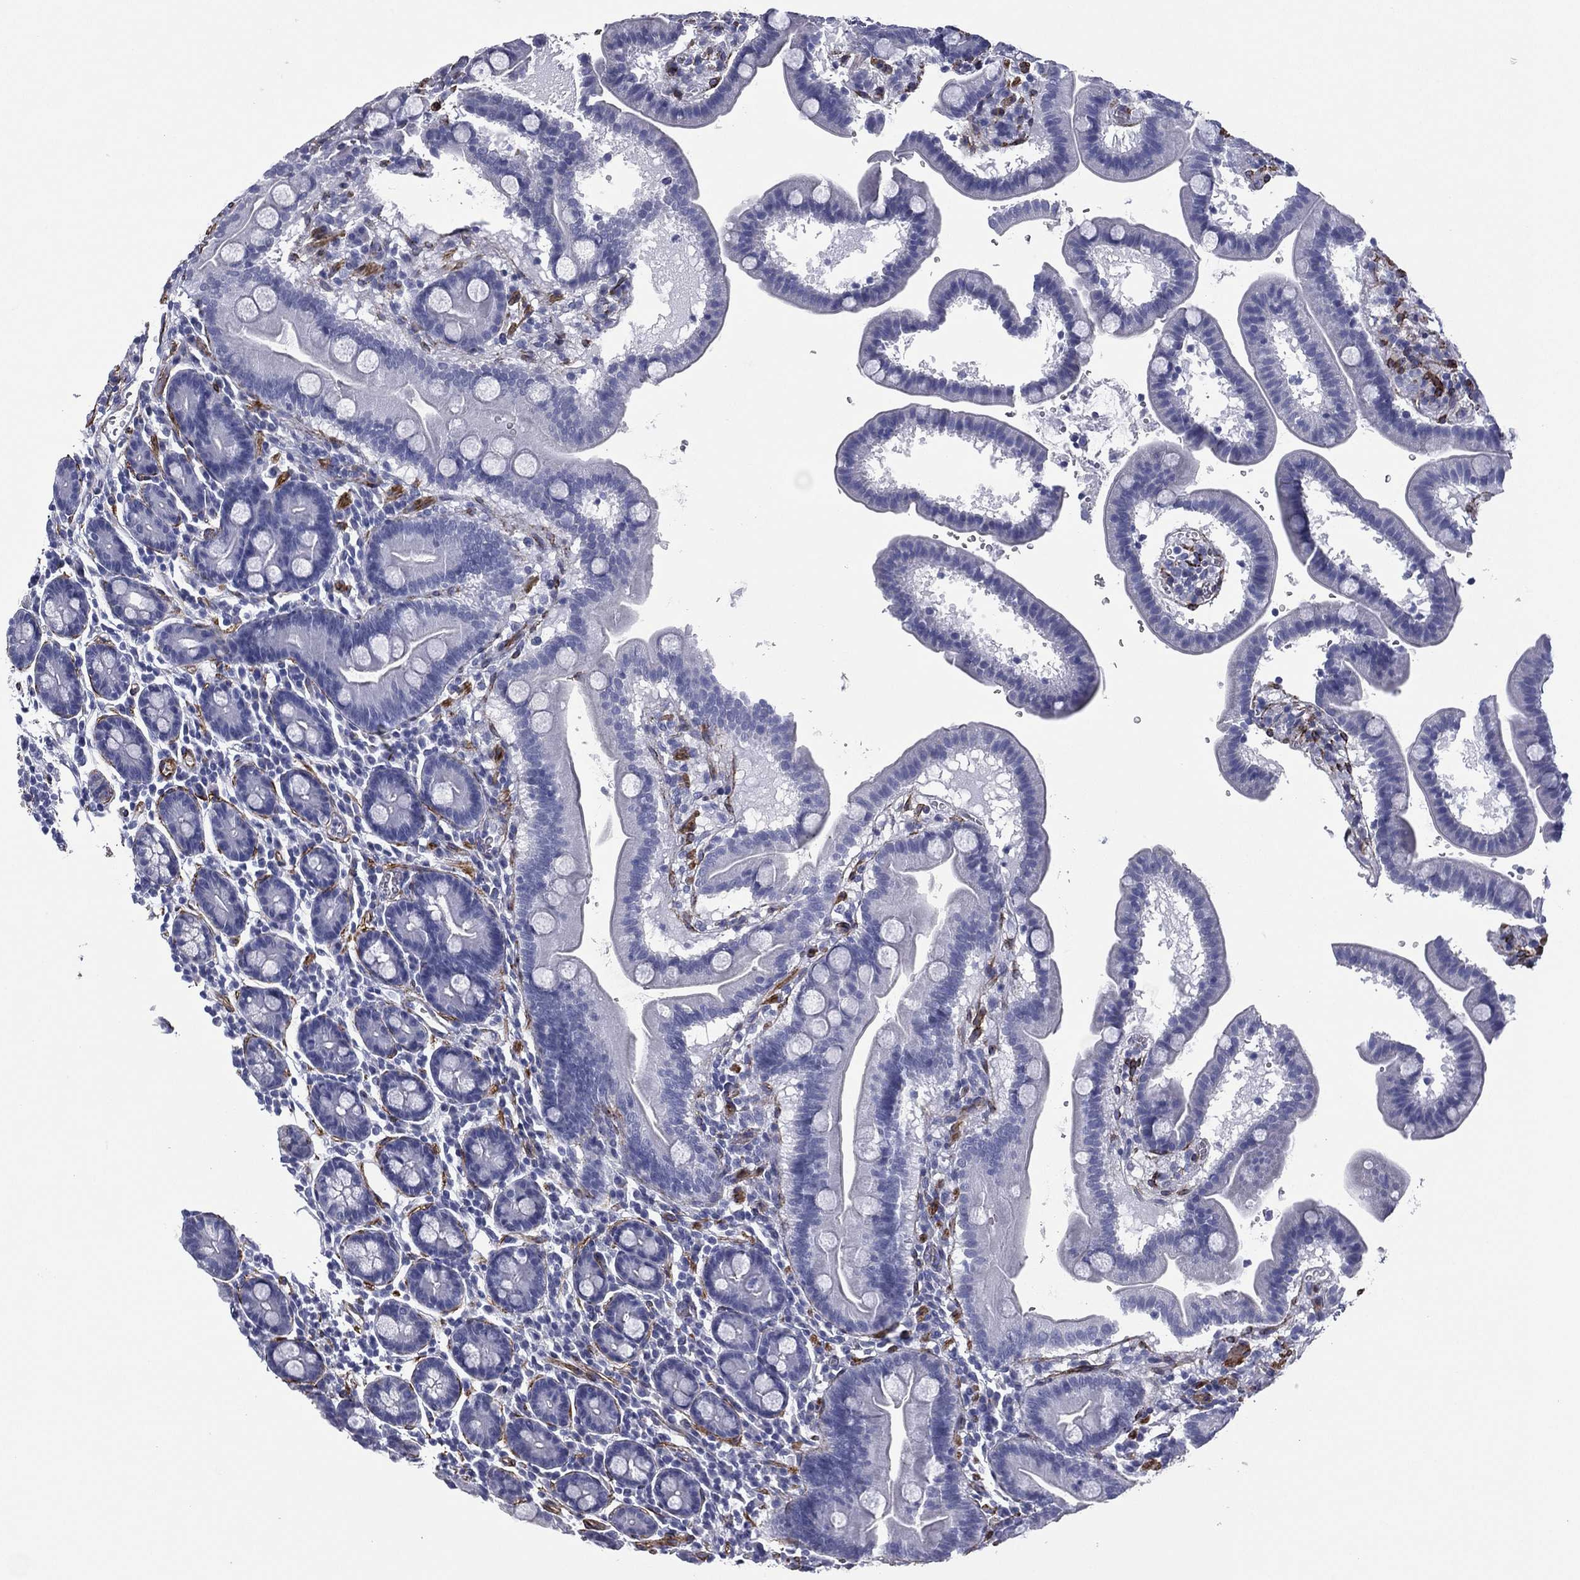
{"staining": {"intensity": "negative", "quantity": "none", "location": "none"}, "tissue": "duodenum", "cell_type": "Glandular cells", "image_type": "normal", "snomed": [{"axis": "morphology", "description": "Normal tissue, NOS"}, {"axis": "topography", "description": "Duodenum"}], "caption": "DAB (3,3'-diaminobenzidine) immunohistochemical staining of unremarkable duodenum displays no significant staining in glandular cells. Brightfield microscopy of immunohistochemistry stained with DAB (brown) and hematoxylin (blue), captured at high magnification.", "gene": "CAVIN3", "patient": {"sex": "male", "age": 59}}